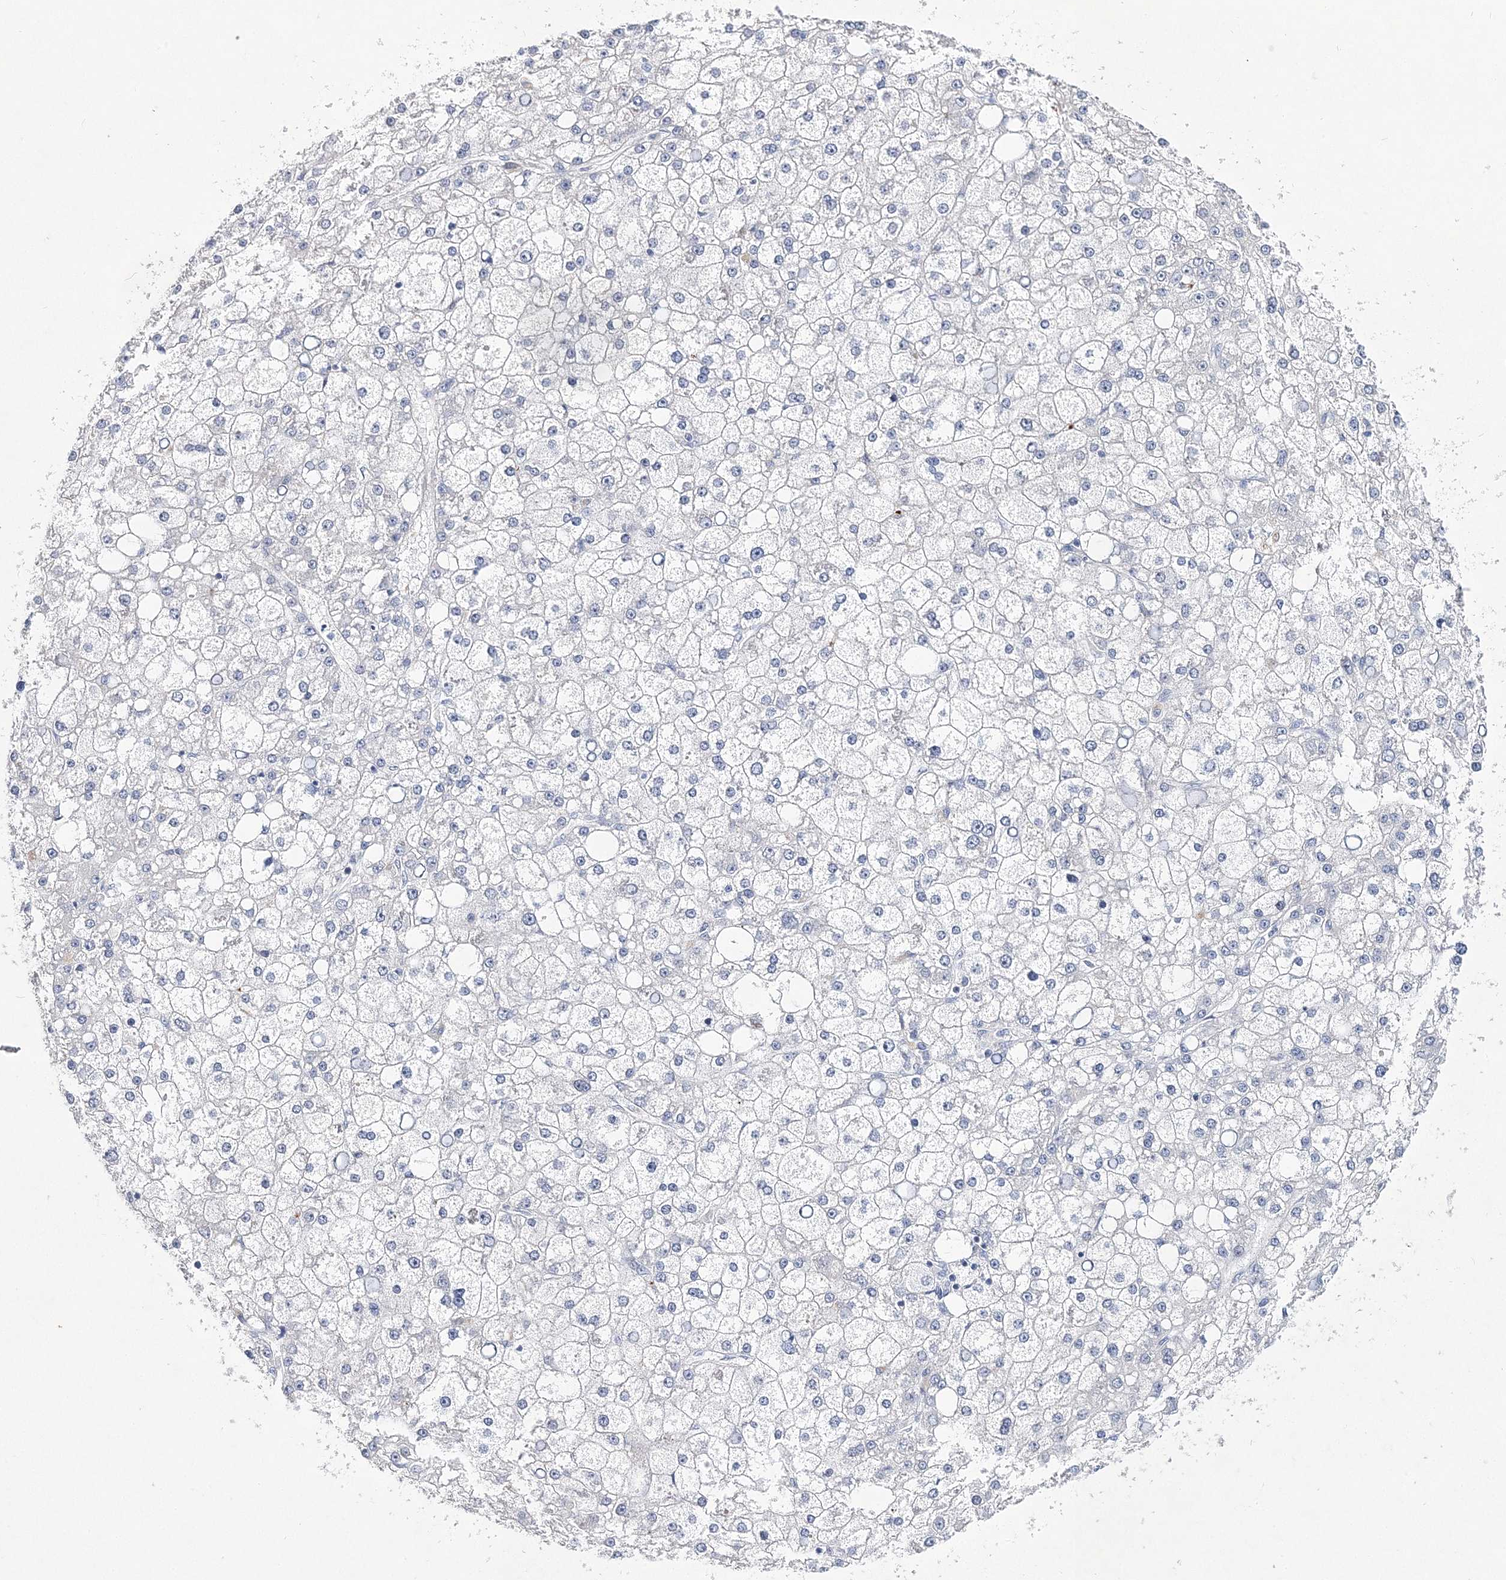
{"staining": {"intensity": "negative", "quantity": "none", "location": "none"}, "tissue": "liver cancer", "cell_type": "Tumor cells", "image_type": "cancer", "snomed": [{"axis": "morphology", "description": "Carcinoma, Hepatocellular, NOS"}, {"axis": "topography", "description": "Liver"}], "caption": "High power microscopy image of an immunohistochemistry (IHC) micrograph of liver hepatocellular carcinoma, revealing no significant expression in tumor cells.", "gene": "MYOZ2", "patient": {"sex": "male", "age": 67}}